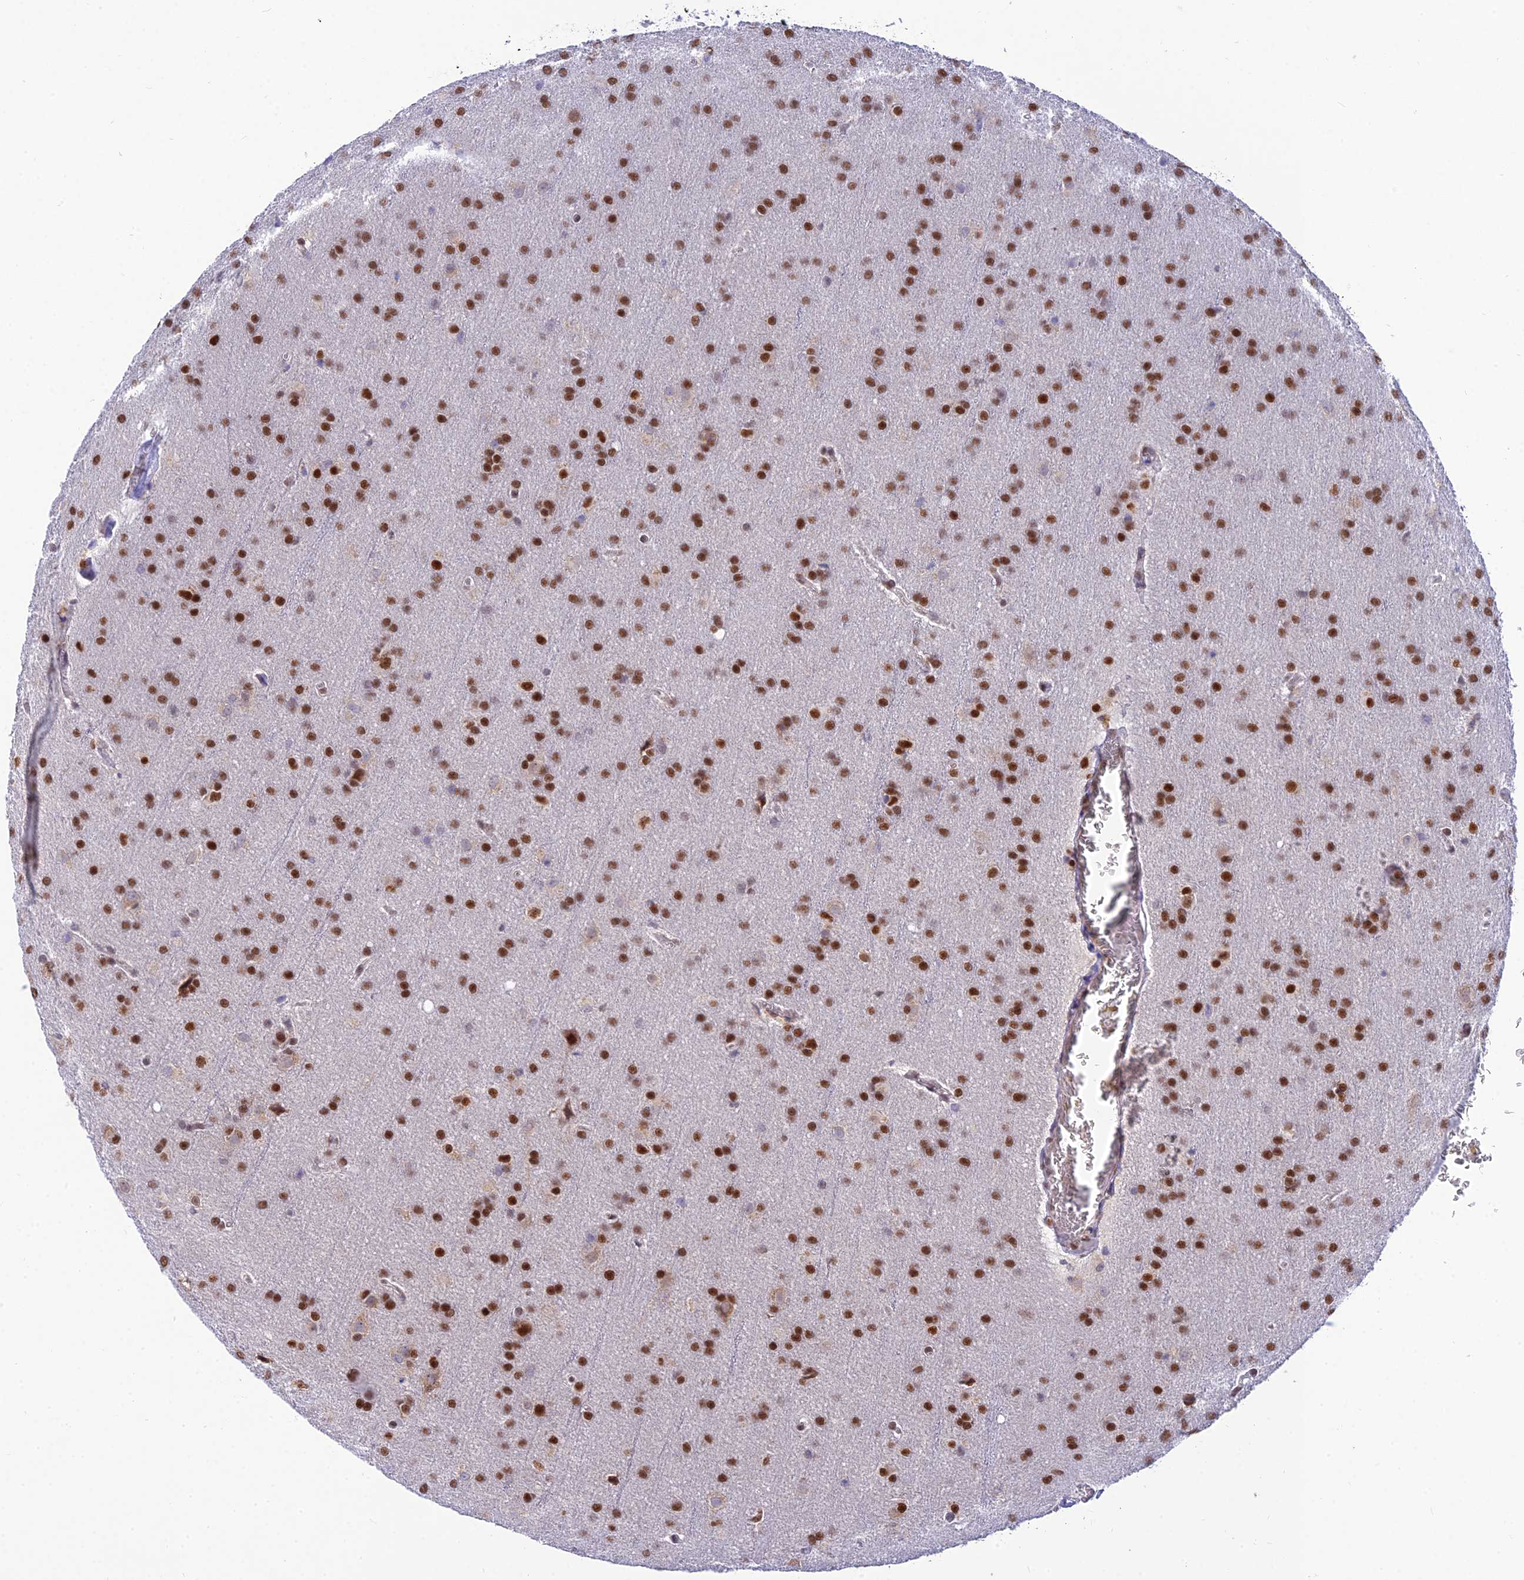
{"staining": {"intensity": "strong", "quantity": ">75%", "location": "nuclear"}, "tissue": "glioma", "cell_type": "Tumor cells", "image_type": "cancer", "snomed": [{"axis": "morphology", "description": "Glioma, malignant, Low grade"}, {"axis": "topography", "description": "Brain"}], "caption": "DAB immunohistochemical staining of human glioma demonstrates strong nuclear protein positivity in about >75% of tumor cells. The protein is shown in brown color, while the nuclei are stained blue.", "gene": "C2orf49", "patient": {"sex": "female", "age": 32}}